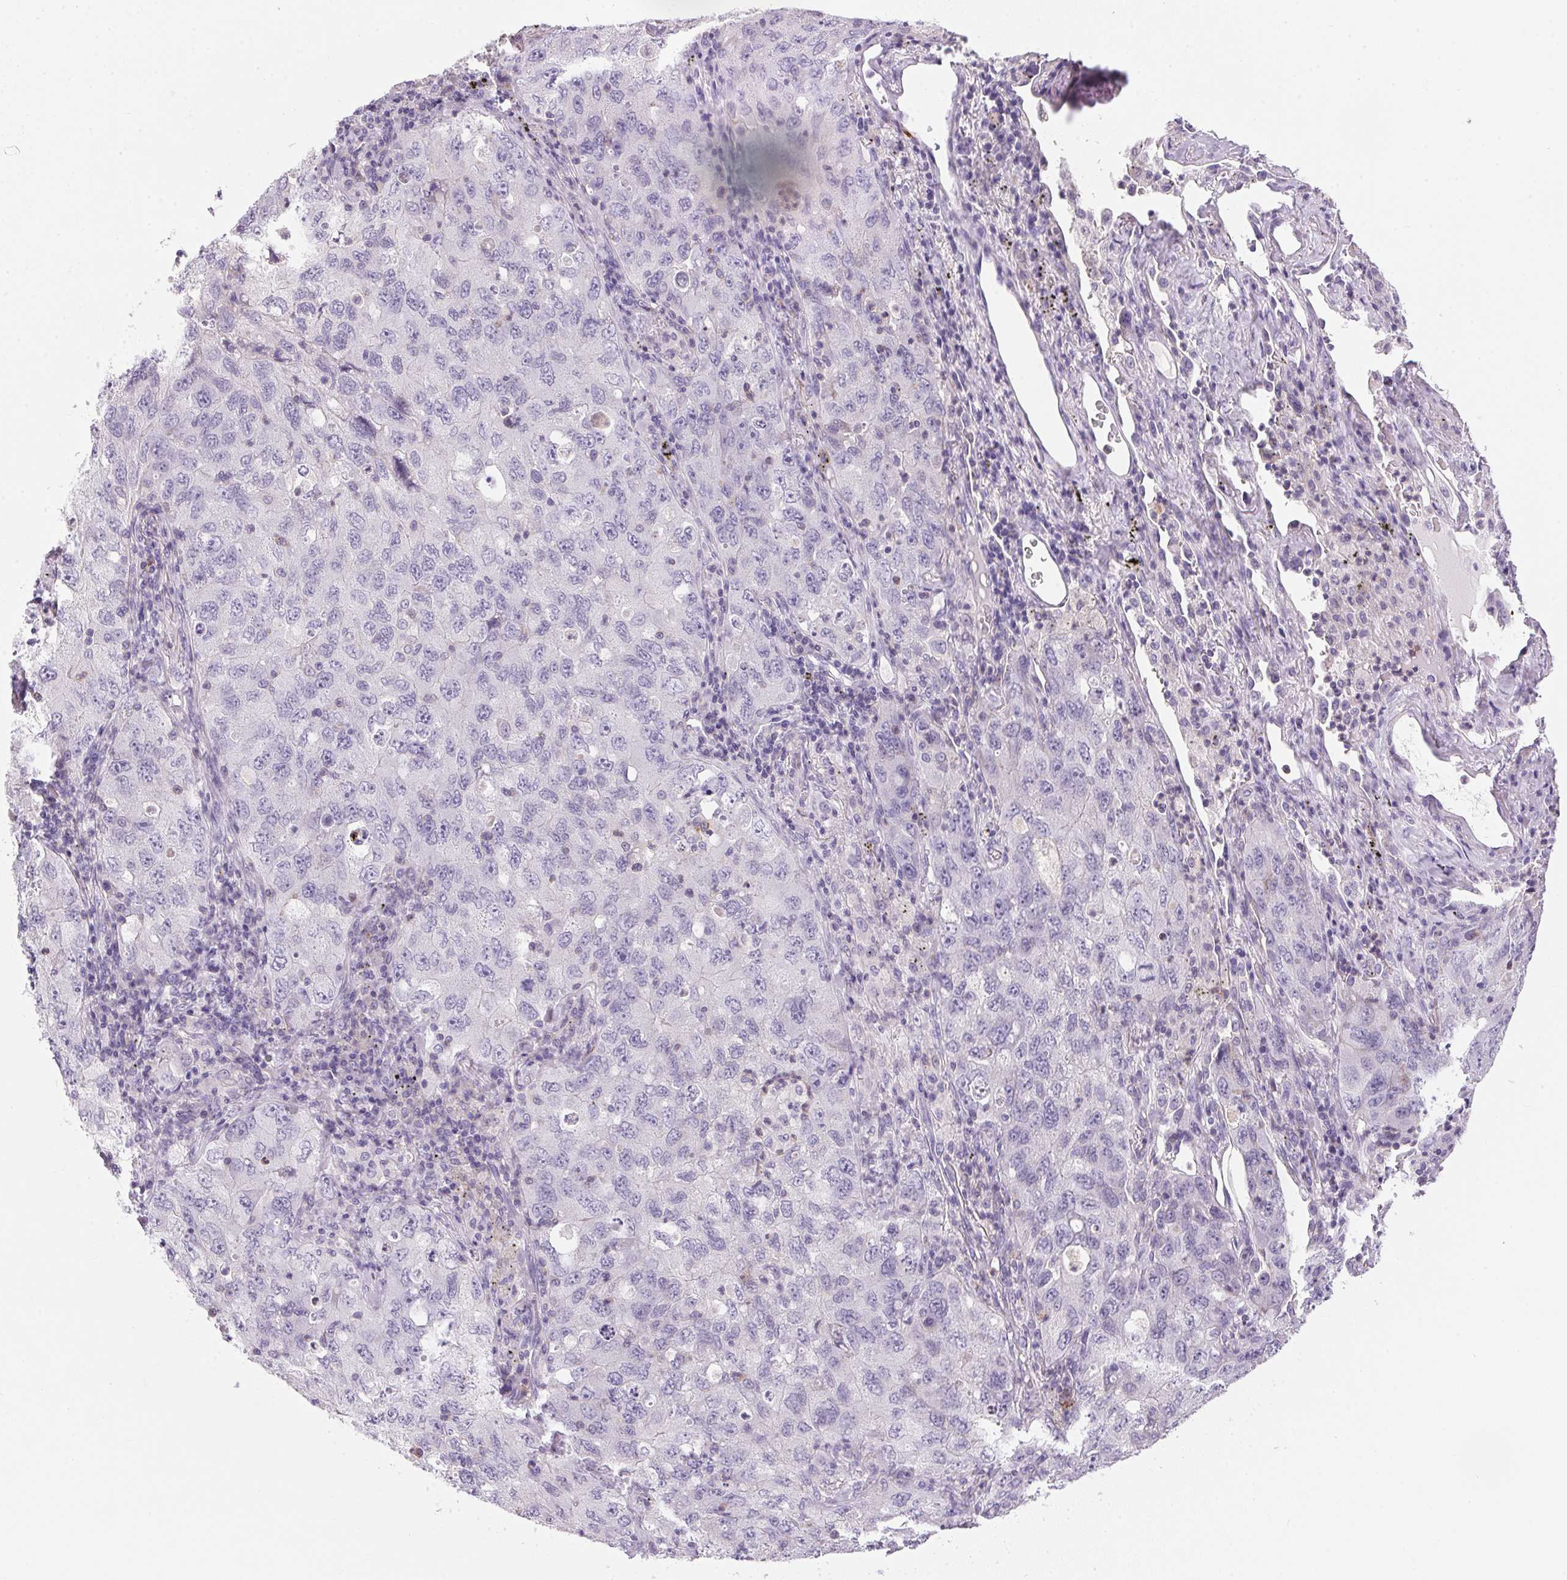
{"staining": {"intensity": "negative", "quantity": "none", "location": "none"}, "tissue": "lung cancer", "cell_type": "Tumor cells", "image_type": "cancer", "snomed": [{"axis": "morphology", "description": "Adenocarcinoma, NOS"}, {"axis": "topography", "description": "Lung"}], "caption": "Adenocarcinoma (lung) stained for a protein using IHC displays no expression tumor cells.", "gene": "ECPAS", "patient": {"sex": "female", "age": 57}}